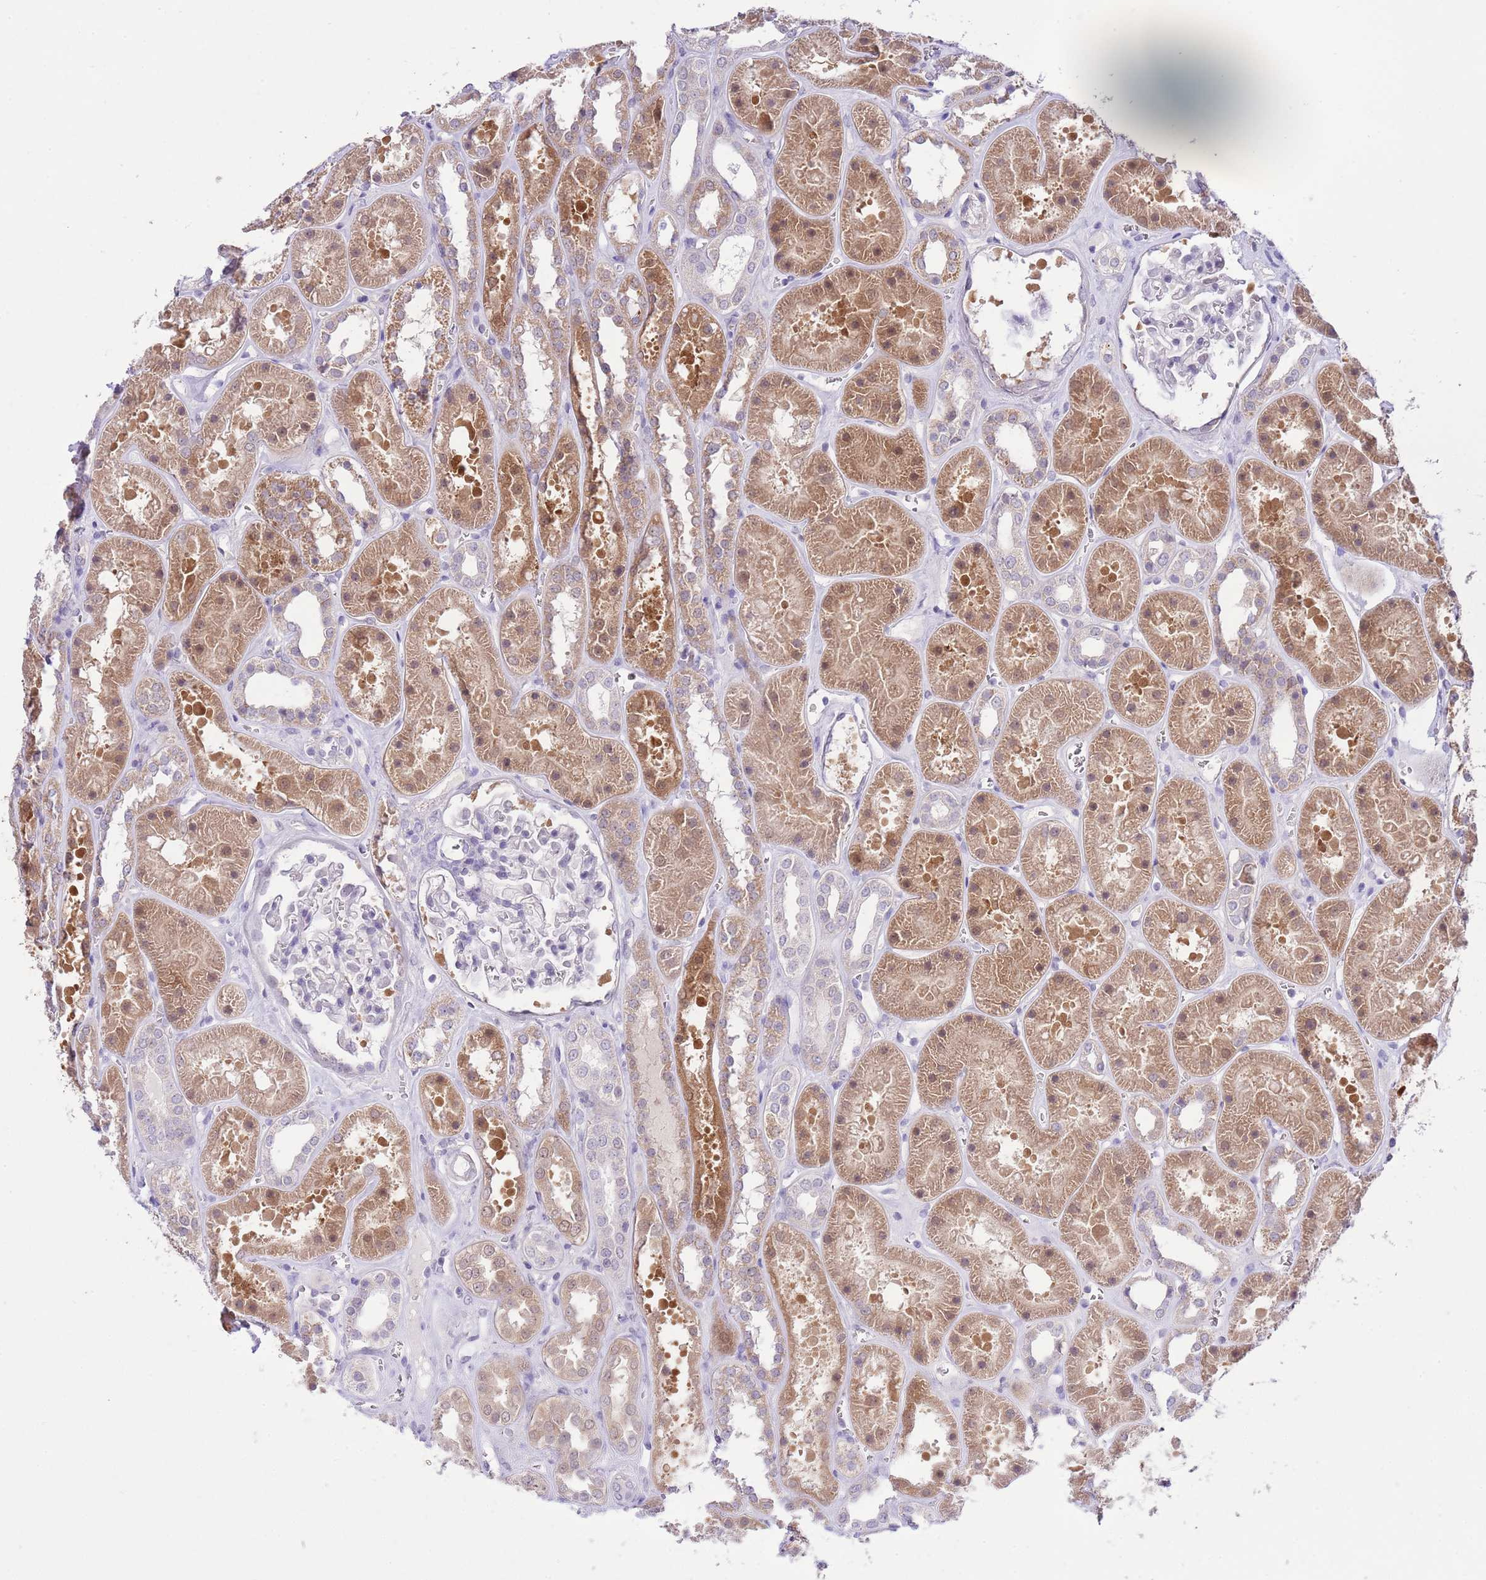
{"staining": {"intensity": "negative", "quantity": "none", "location": "none"}, "tissue": "kidney", "cell_type": "Cells in glomeruli", "image_type": "normal", "snomed": [{"axis": "morphology", "description": "Normal tissue, NOS"}, {"axis": "topography", "description": "Kidney"}], "caption": "DAB (3,3'-diaminobenzidine) immunohistochemical staining of normal human kidney displays no significant positivity in cells in glomeruli. (Brightfield microscopy of DAB (3,3'-diaminobenzidine) immunohistochemistry at high magnification).", "gene": "GALK2", "patient": {"sex": "female", "age": 41}}